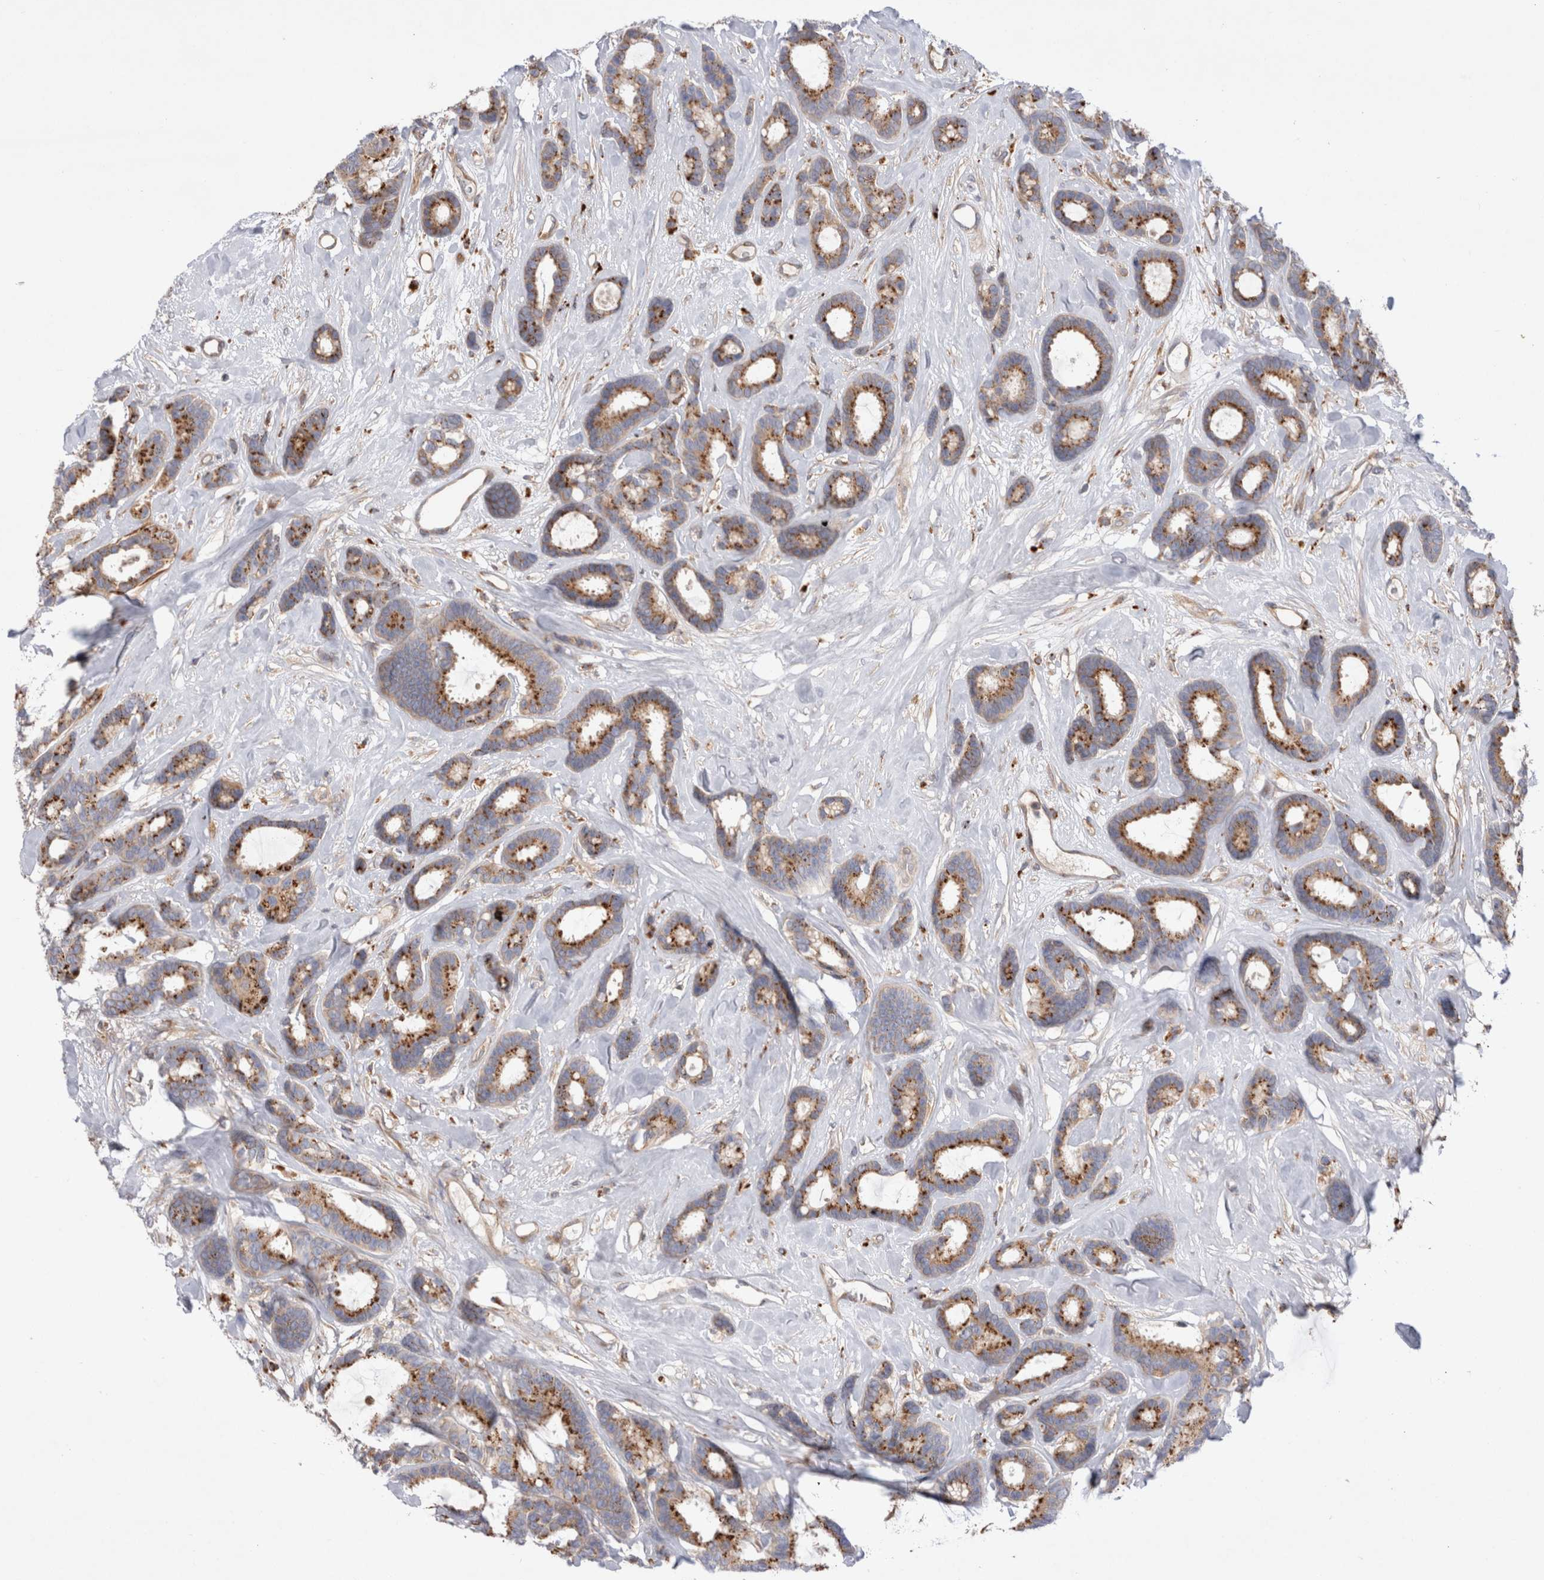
{"staining": {"intensity": "moderate", "quantity": ">75%", "location": "cytoplasmic/membranous"}, "tissue": "breast cancer", "cell_type": "Tumor cells", "image_type": "cancer", "snomed": [{"axis": "morphology", "description": "Duct carcinoma"}, {"axis": "topography", "description": "Breast"}], "caption": "A high-resolution histopathology image shows IHC staining of breast infiltrating ductal carcinoma, which displays moderate cytoplasmic/membranous expression in approximately >75% of tumor cells.", "gene": "PDCD10", "patient": {"sex": "female", "age": 87}}